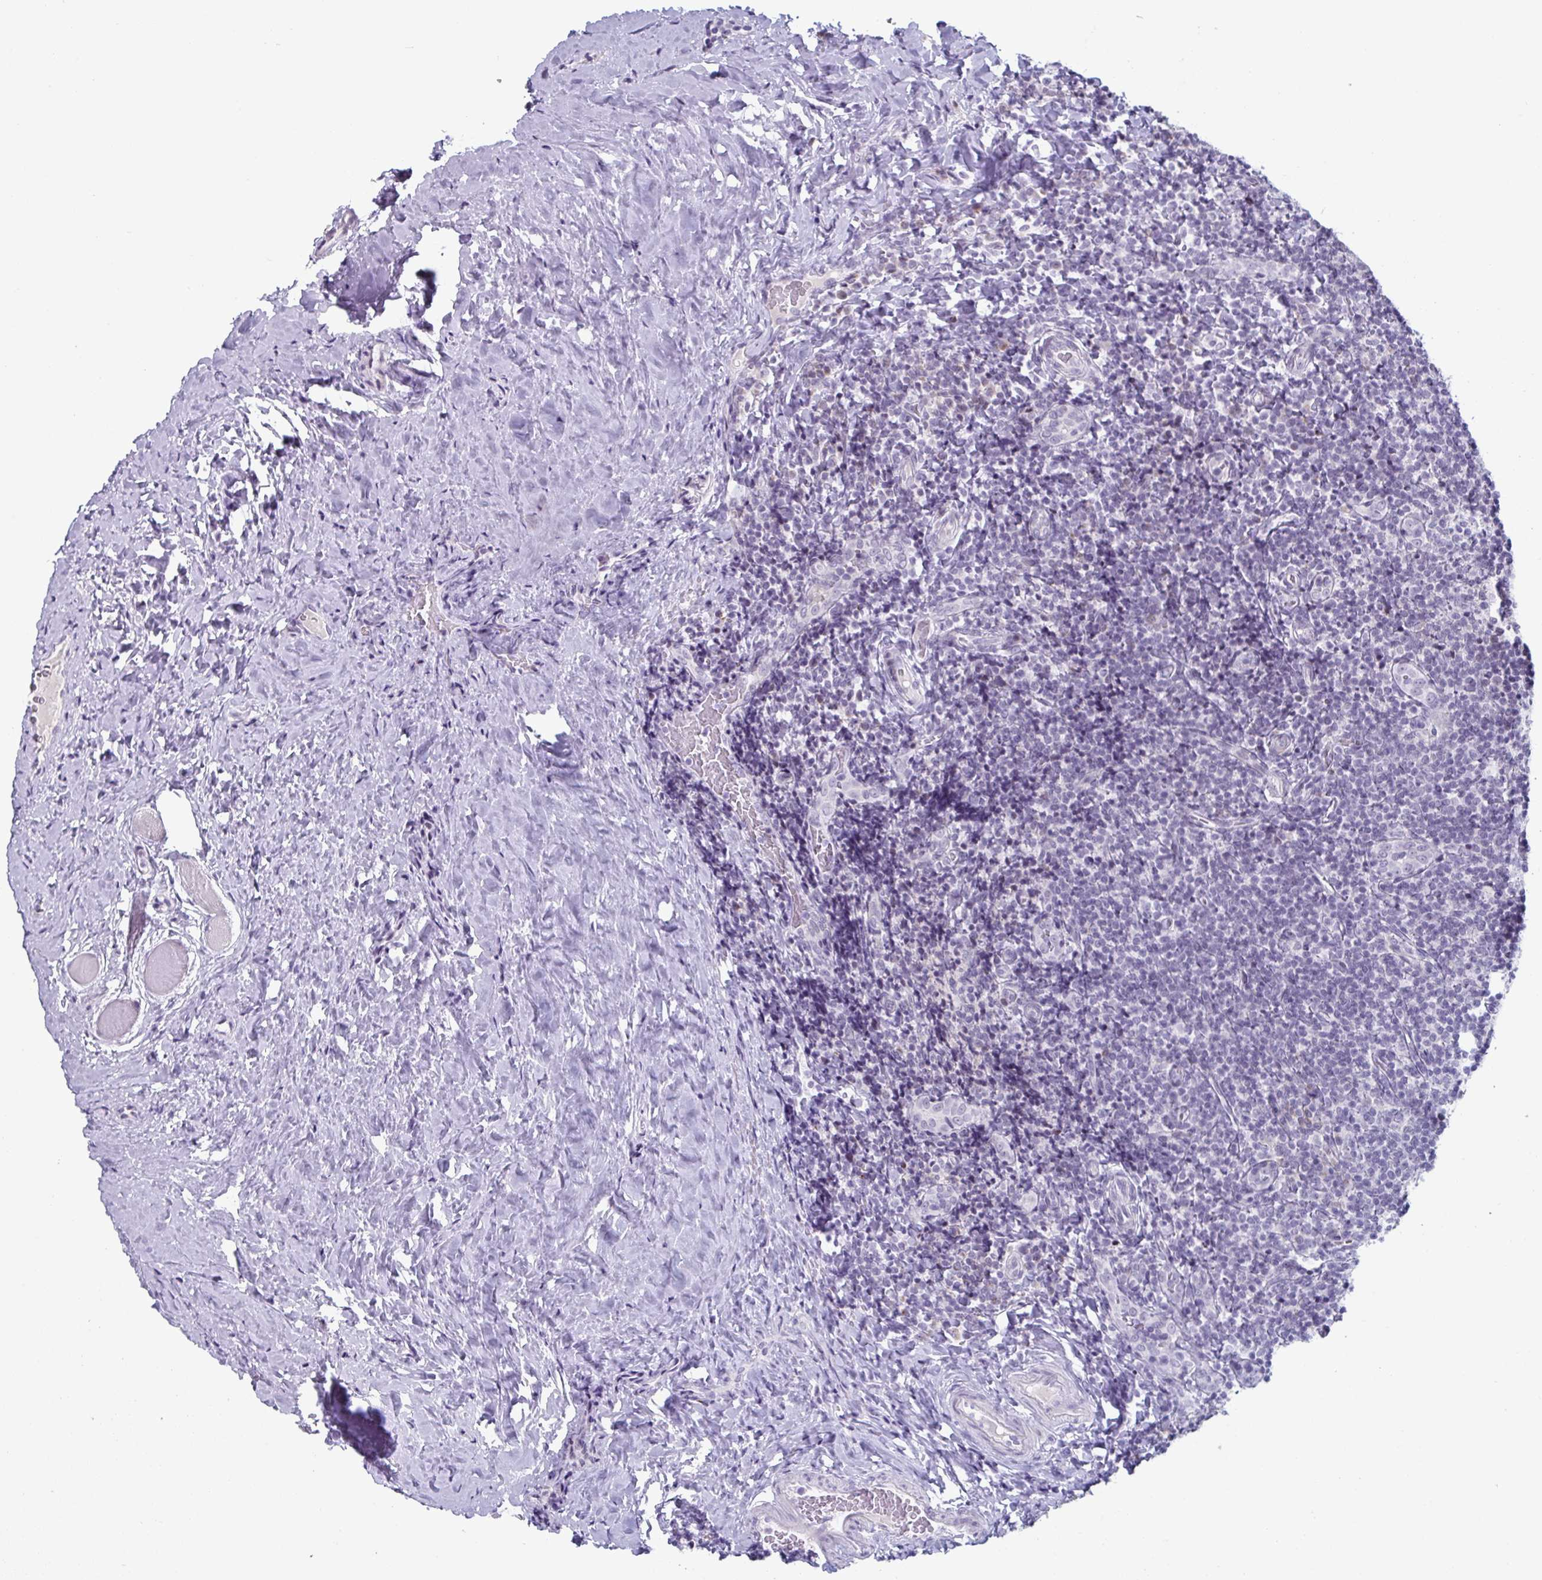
{"staining": {"intensity": "negative", "quantity": "none", "location": "none"}, "tissue": "tonsil", "cell_type": "Germinal center cells", "image_type": "normal", "snomed": [{"axis": "morphology", "description": "Normal tissue, NOS"}, {"axis": "topography", "description": "Tonsil"}], "caption": "IHC photomicrograph of benign tonsil: human tonsil stained with DAB (3,3'-diaminobenzidine) displays no significant protein expression in germinal center cells.", "gene": "VSIG10L", "patient": {"sex": "male", "age": 17}}